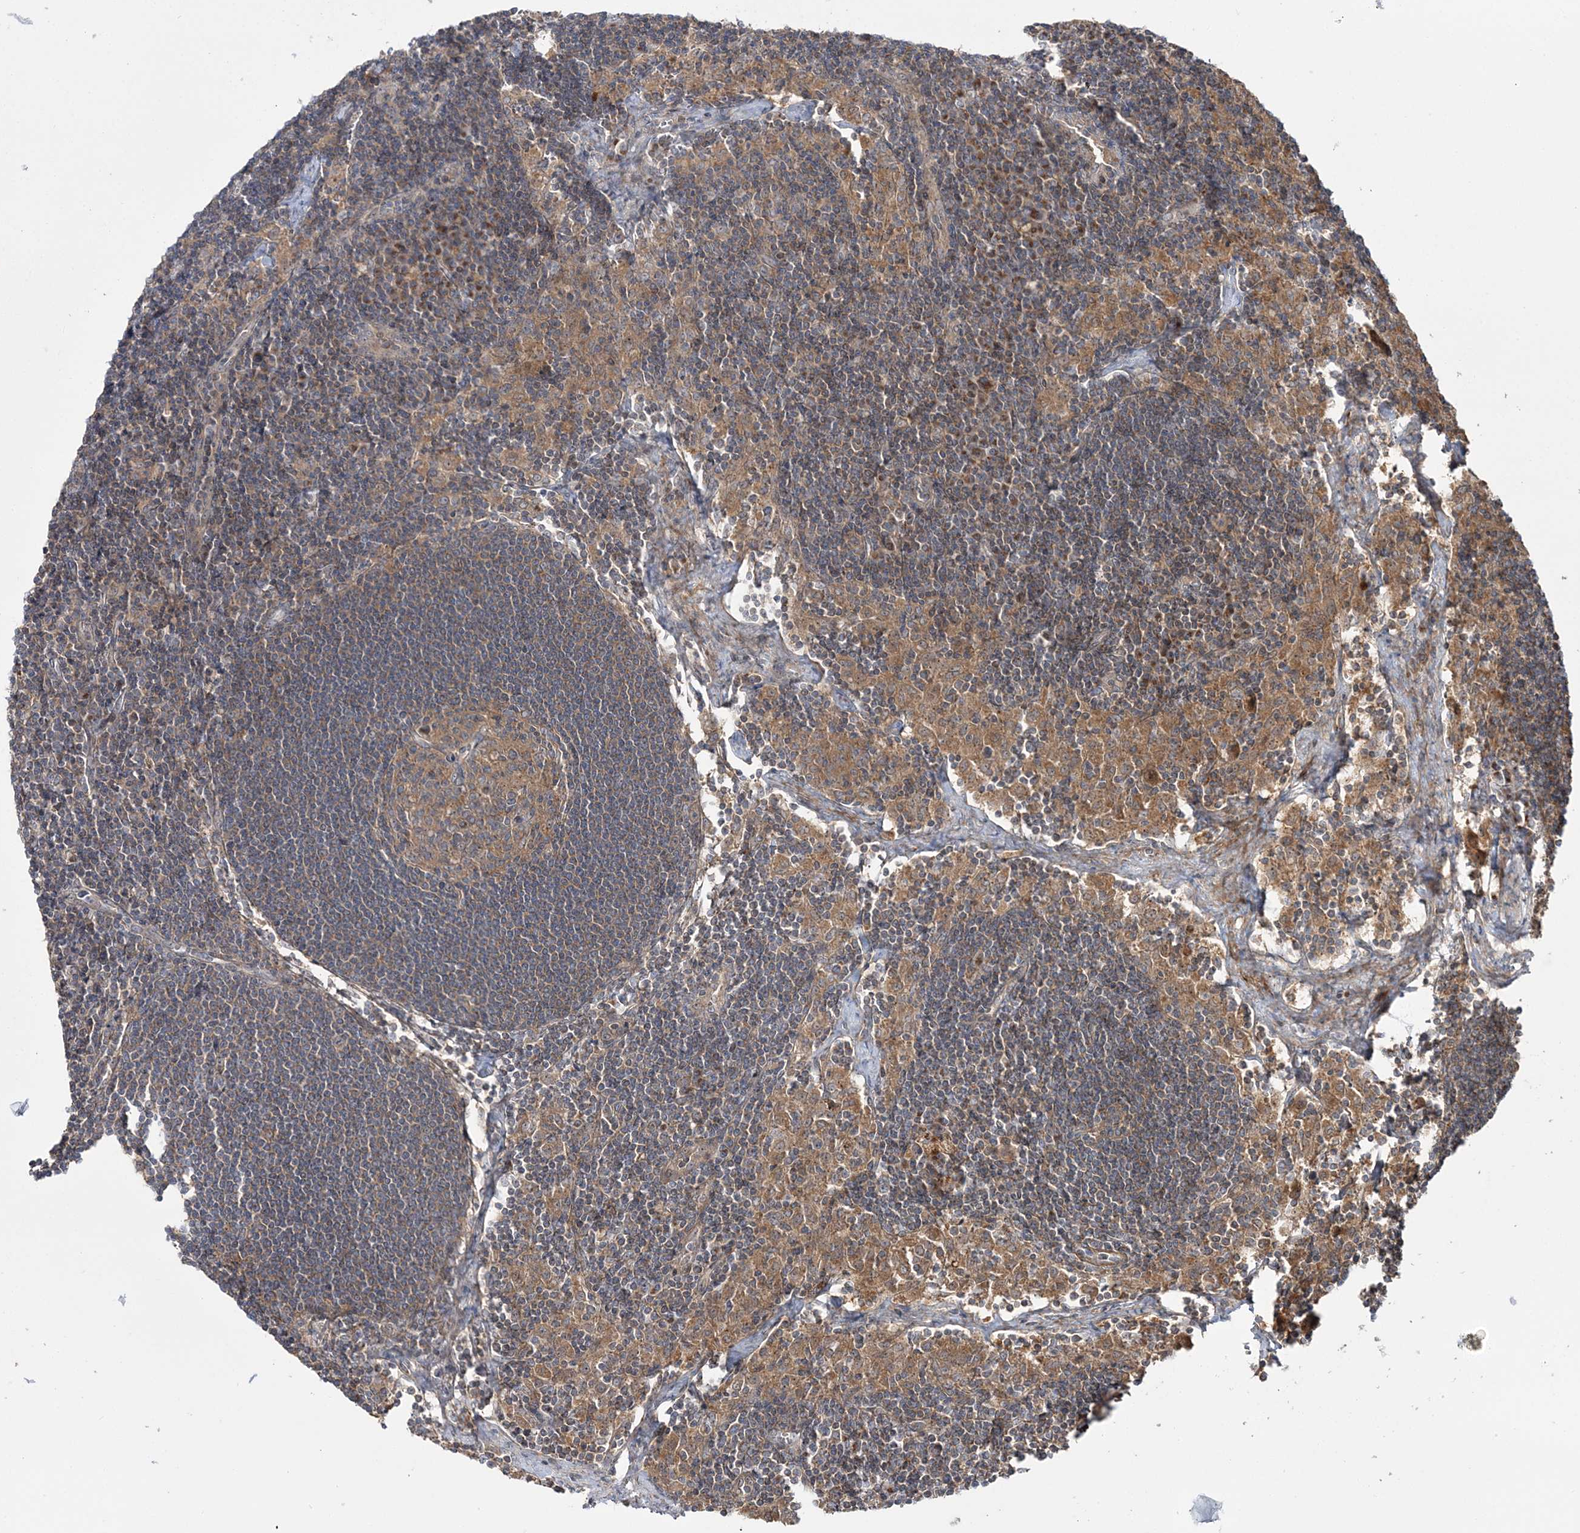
{"staining": {"intensity": "moderate", "quantity": "25%-75%", "location": "cytoplasmic/membranous"}, "tissue": "lymph node", "cell_type": "Germinal center cells", "image_type": "normal", "snomed": [{"axis": "morphology", "description": "Normal tissue, NOS"}, {"axis": "topography", "description": "Lymph node"}], "caption": "An image of human lymph node stained for a protein exhibits moderate cytoplasmic/membranous brown staining in germinal center cells. (DAB (3,3'-diaminobenzidine) IHC with brightfield microscopy, high magnification).", "gene": "MOCS2", "patient": {"sex": "male", "age": 24}}